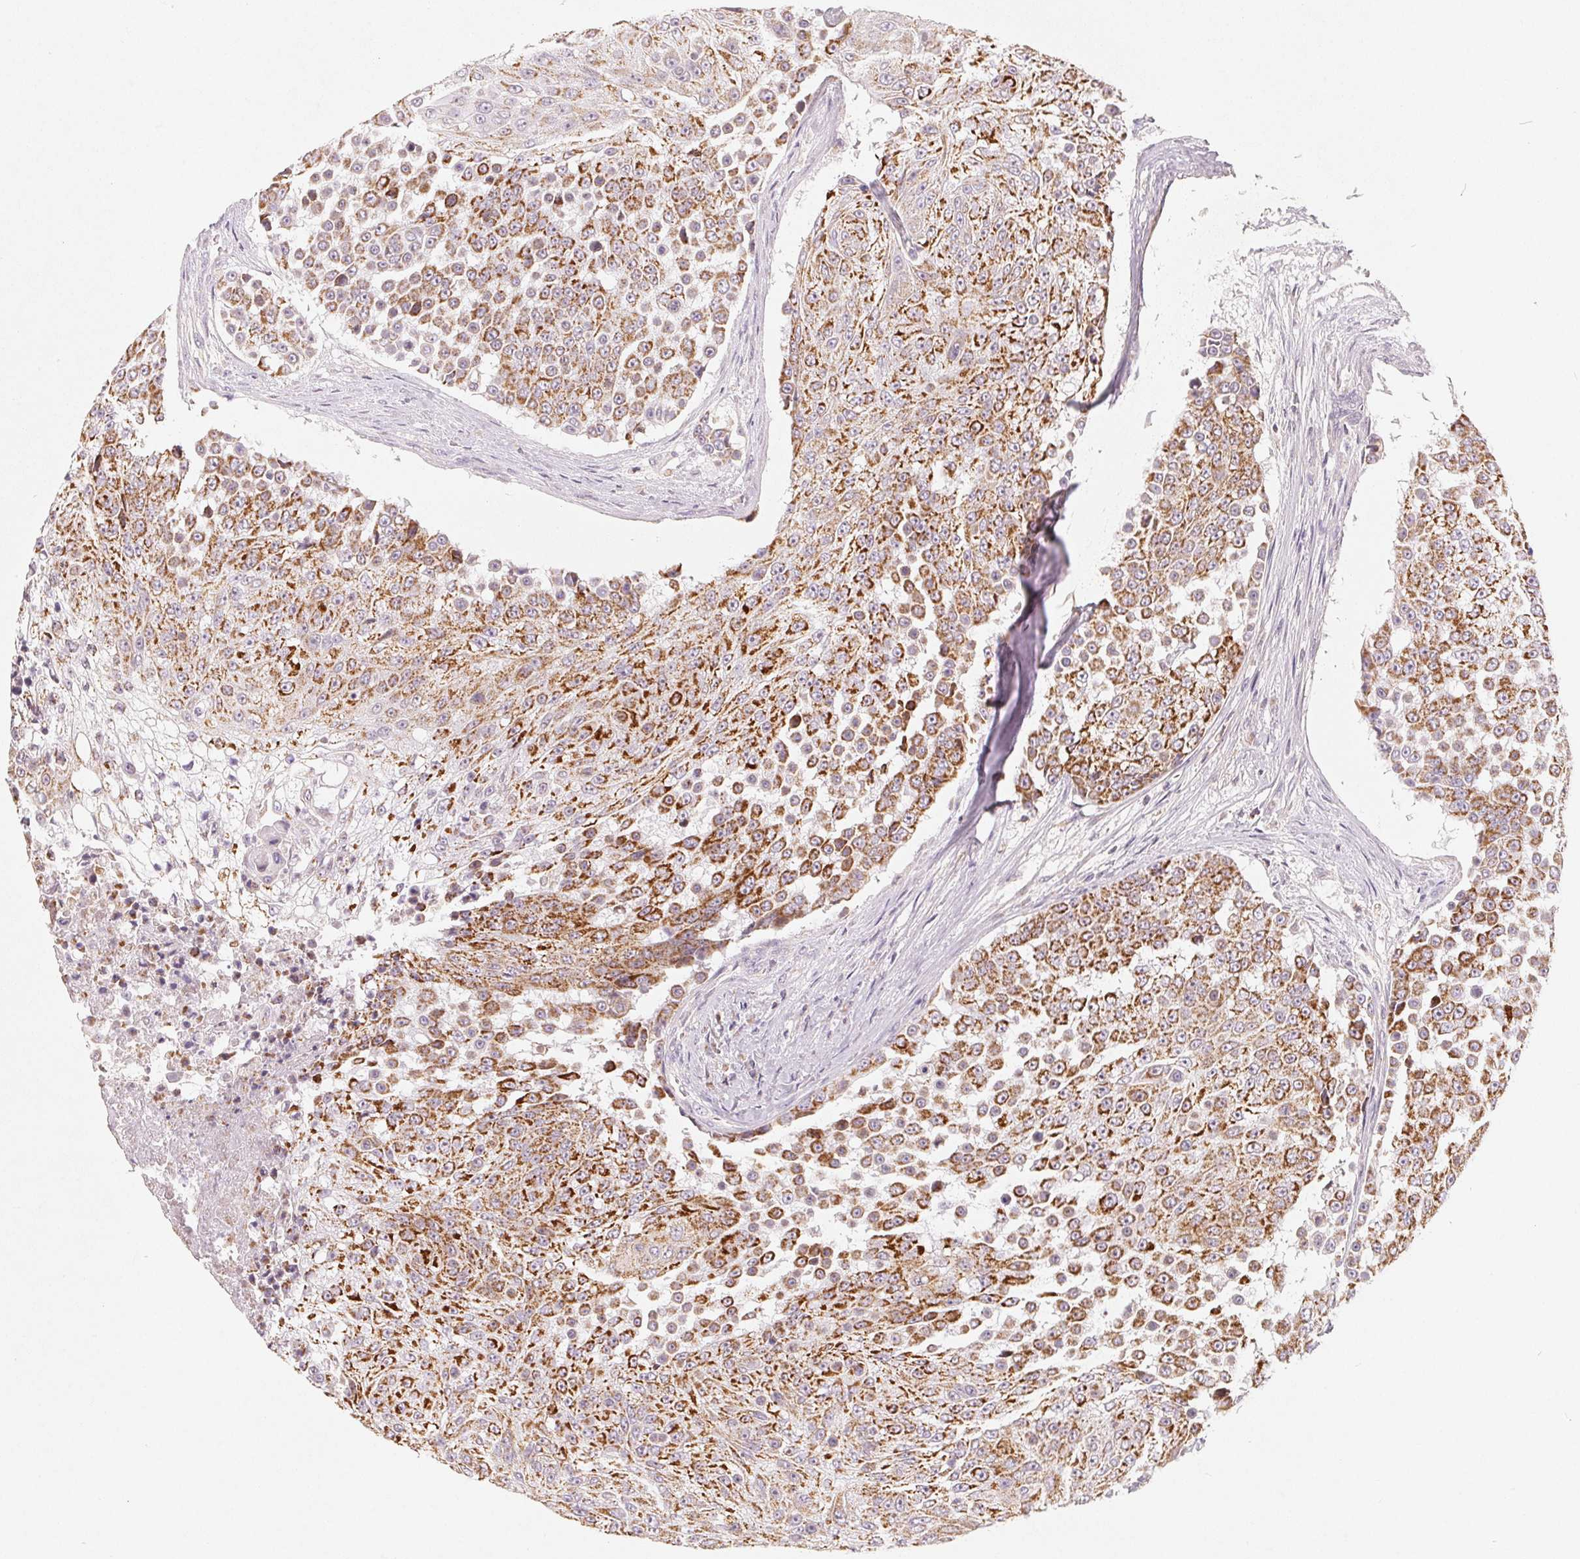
{"staining": {"intensity": "strong", "quantity": ">75%", "location": "cytoplasmic/membranous"}, "tissue": "urothelial cancer", "cell_type": "Tumor cells", "image_type": "cancer", "snomed": [{"axis": "morphology", "description": "Urothelial carcinoma, High grade"}, {"axis": "topography", "description": "Urinary bladder"}], "caption": "A histopathology image of urothelial cancer stained for a protein reveals strong cytoplasmic/membranous brown staining in tumor cells. (brown staining indicates protein expression, while blue staining denotes nuclei).", "gene": "GHITM", "patient": {"sex": "female", "age": 63}}